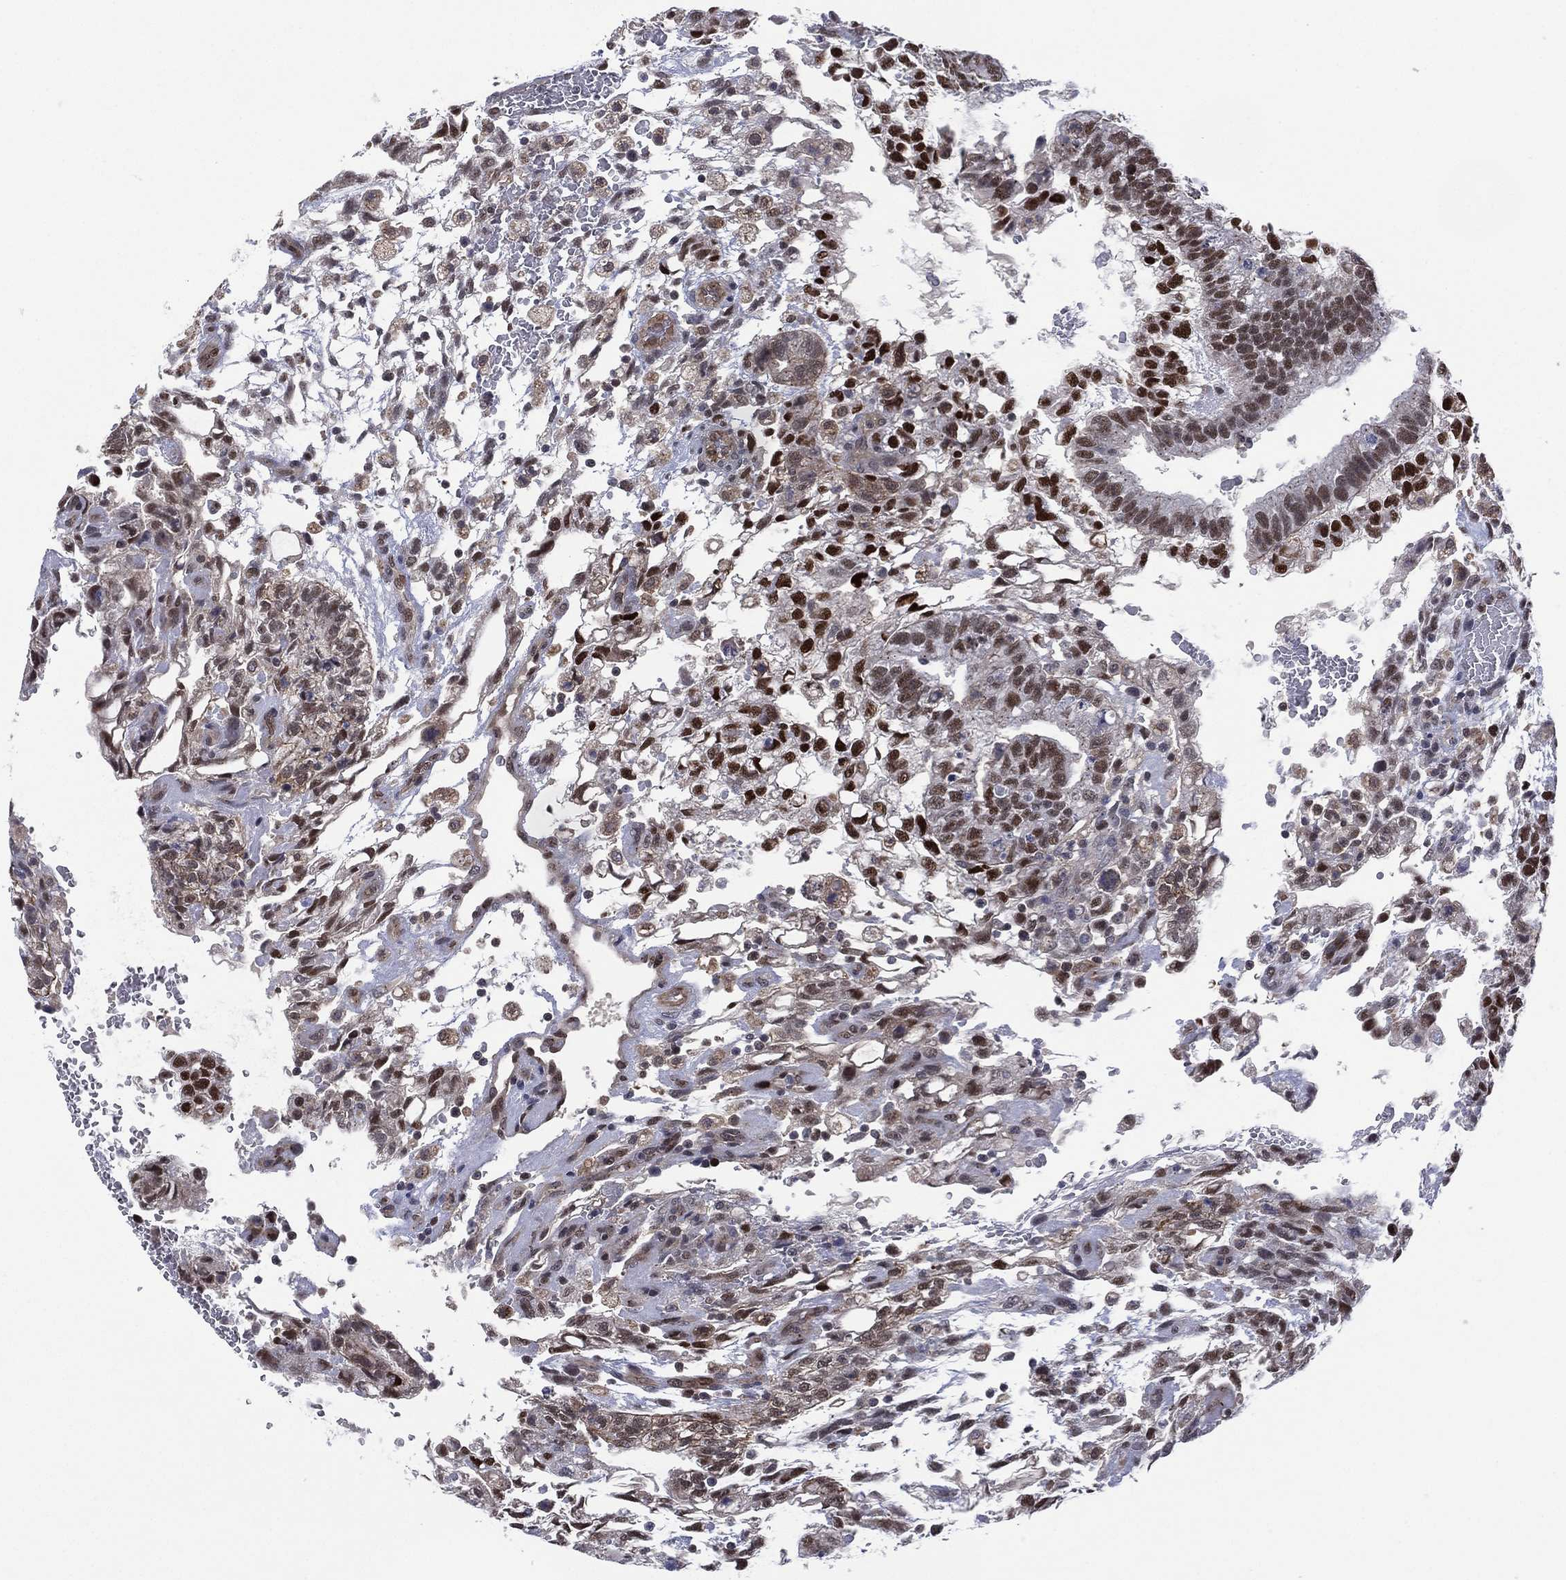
{"staining": {"intensity": "strong", "quantity": "25%-75%", "location": "nuclear"}, "tissue": "testis cancer", "cell_type": "Tumor cells", "image_type": "cancer", "snomed": [{"axis": "morphology", "description": "Carcinoma, Embryonal, NOS"}, {"axis": "topography", "description": "Testis"}], "caption": "DAB immunohistochemical staining of human embryonal carcinoma (testis) exhibits strong nuclear protein staining in approximately 25%-75% of tumor cells.", "gene": "GSE1", "patient": {"sex": "male", "age": 32}}